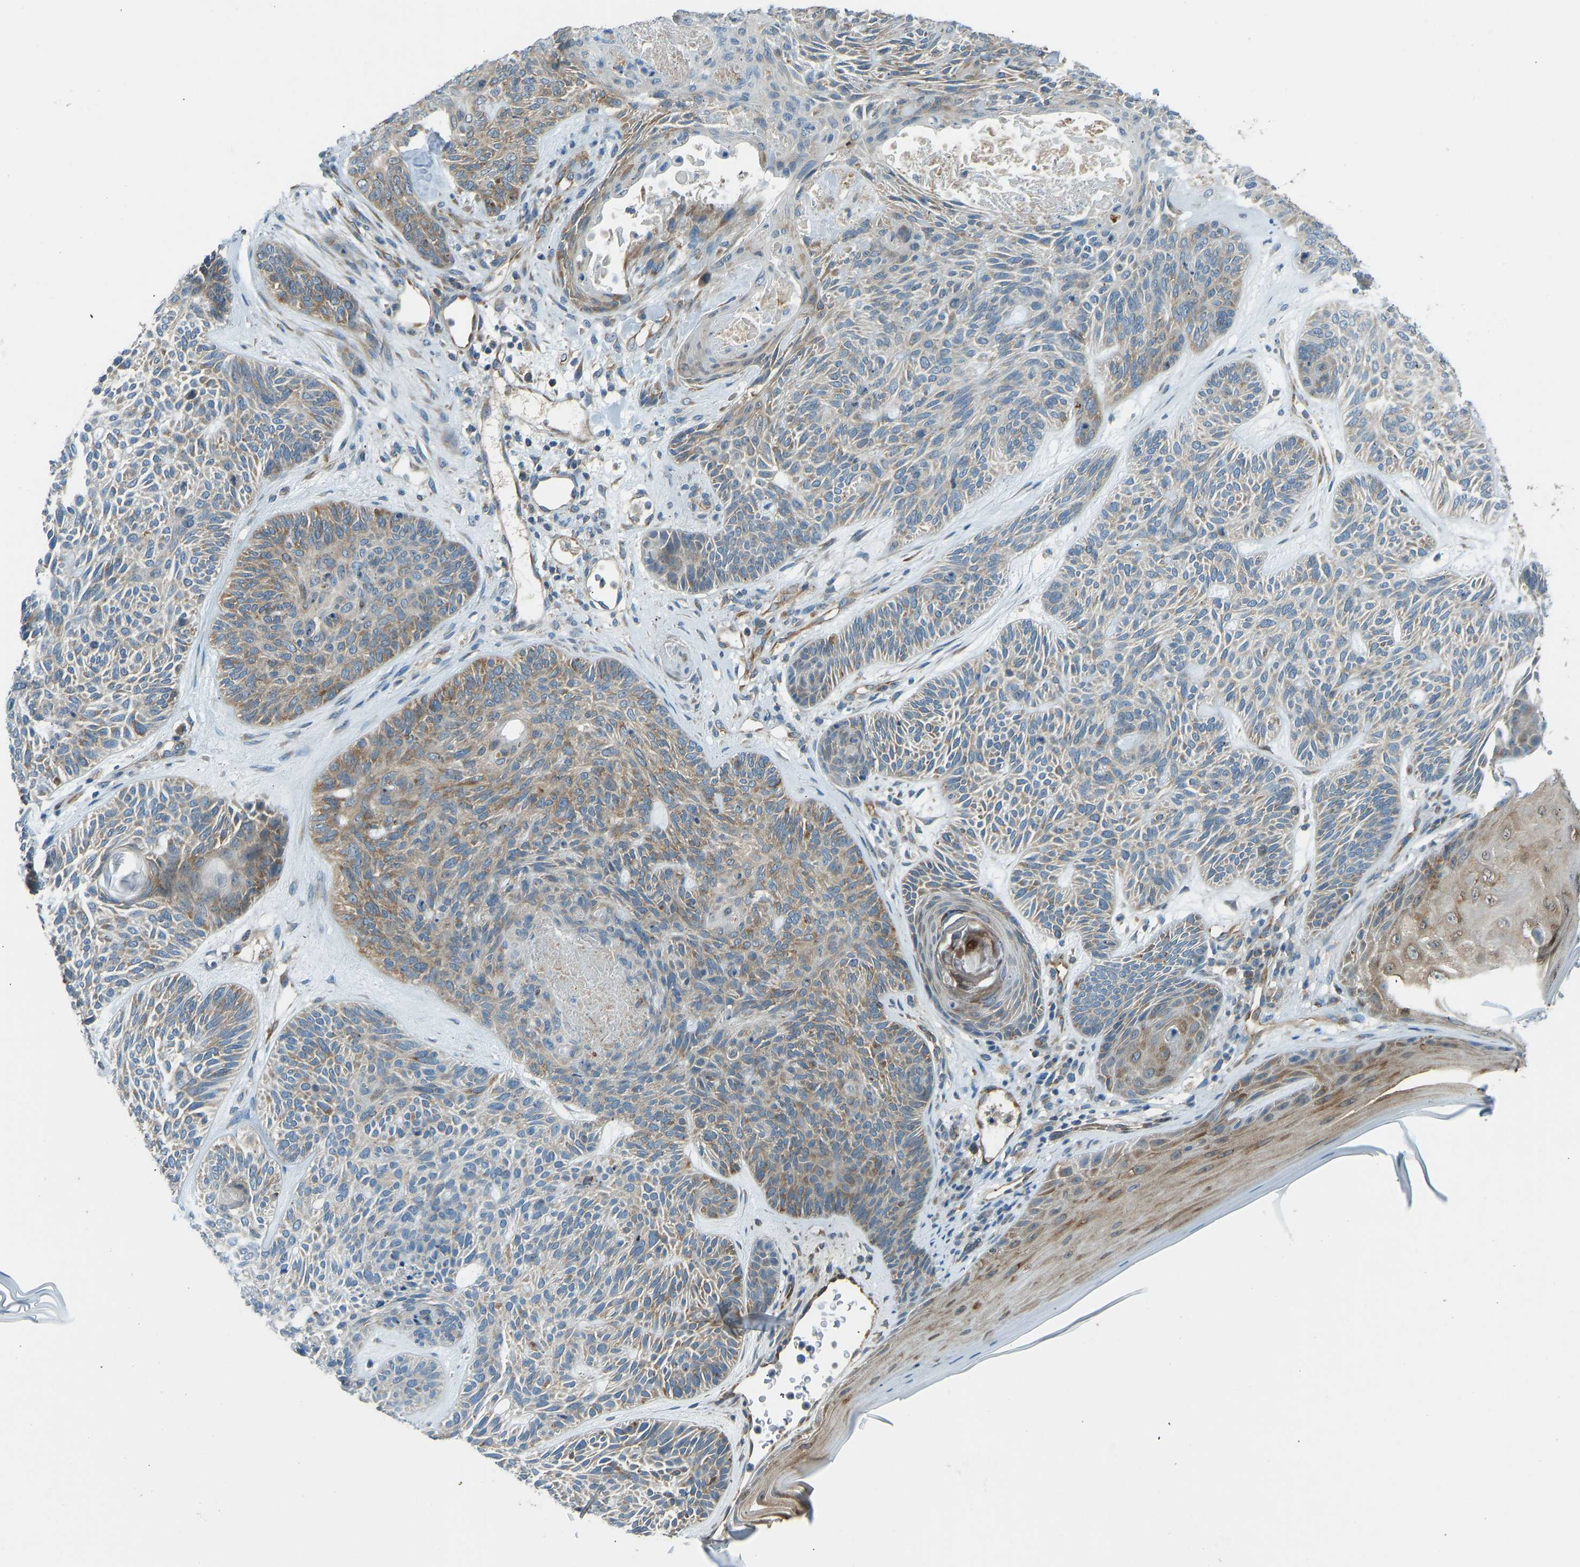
{"staining": {"intensity": "moderate", "quantity": "<25%", "location": "cytoplasmic/membranous"}, "tissue": "skin cancer", "cell_type": "Tumor cells", "image_type": "cancer", "snomed": [{"axis": "morphology", "description": "Basal cell carcinoma"}, {"axis": "topography", "description": "Skin"}], "caption": "This photomicrograph exhibits immunohistochemistry staining of skin cancer (basal cell carcinoma), with low moderate cytoplasmic/membranous expression in approximately <25% of tumor cells.", "gene": "STAU2", "patient": {"sex": "male", "age": 55}}